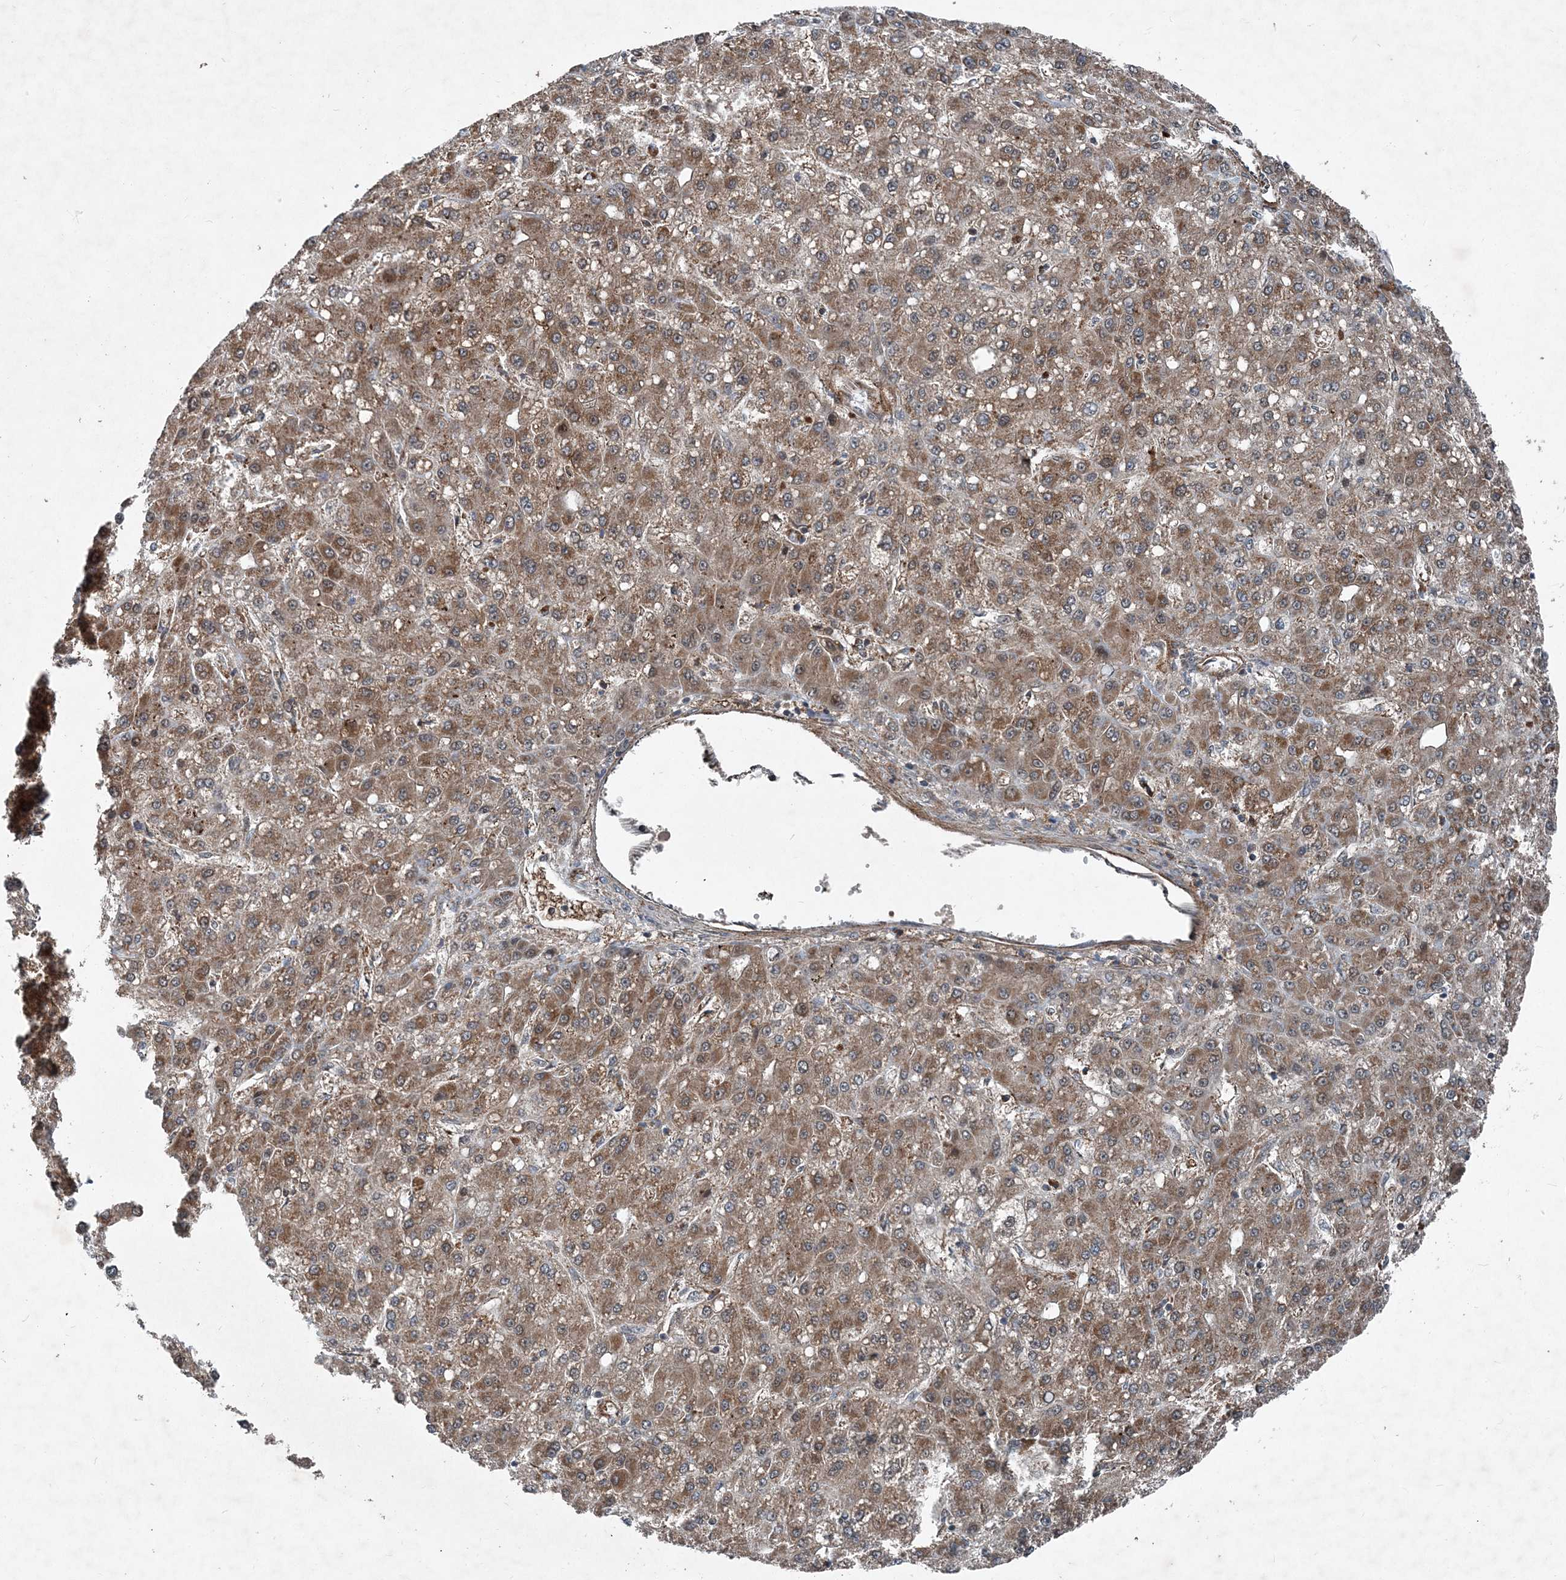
{"staining": {"intensity": "moderate", "quantity": ">75%", "location": "cytoplasmic/membranous"}, "tissue": "liver cancer", "cell_type": "Tumor cells", "image_type": "cancer", "snomed": [{"axis": "morphology", "description": "Carcinoma, Hepatocellular, NOS"}, {"axis": "topography", "description": "Liver"}], "caption": "An image of liver cancer stained for a protein reveals moderate cytoplasmic/membranous brown staining in tumor cells.", "gene": "NDUFA2", "patient": {"sex": "male", "age": 67}}